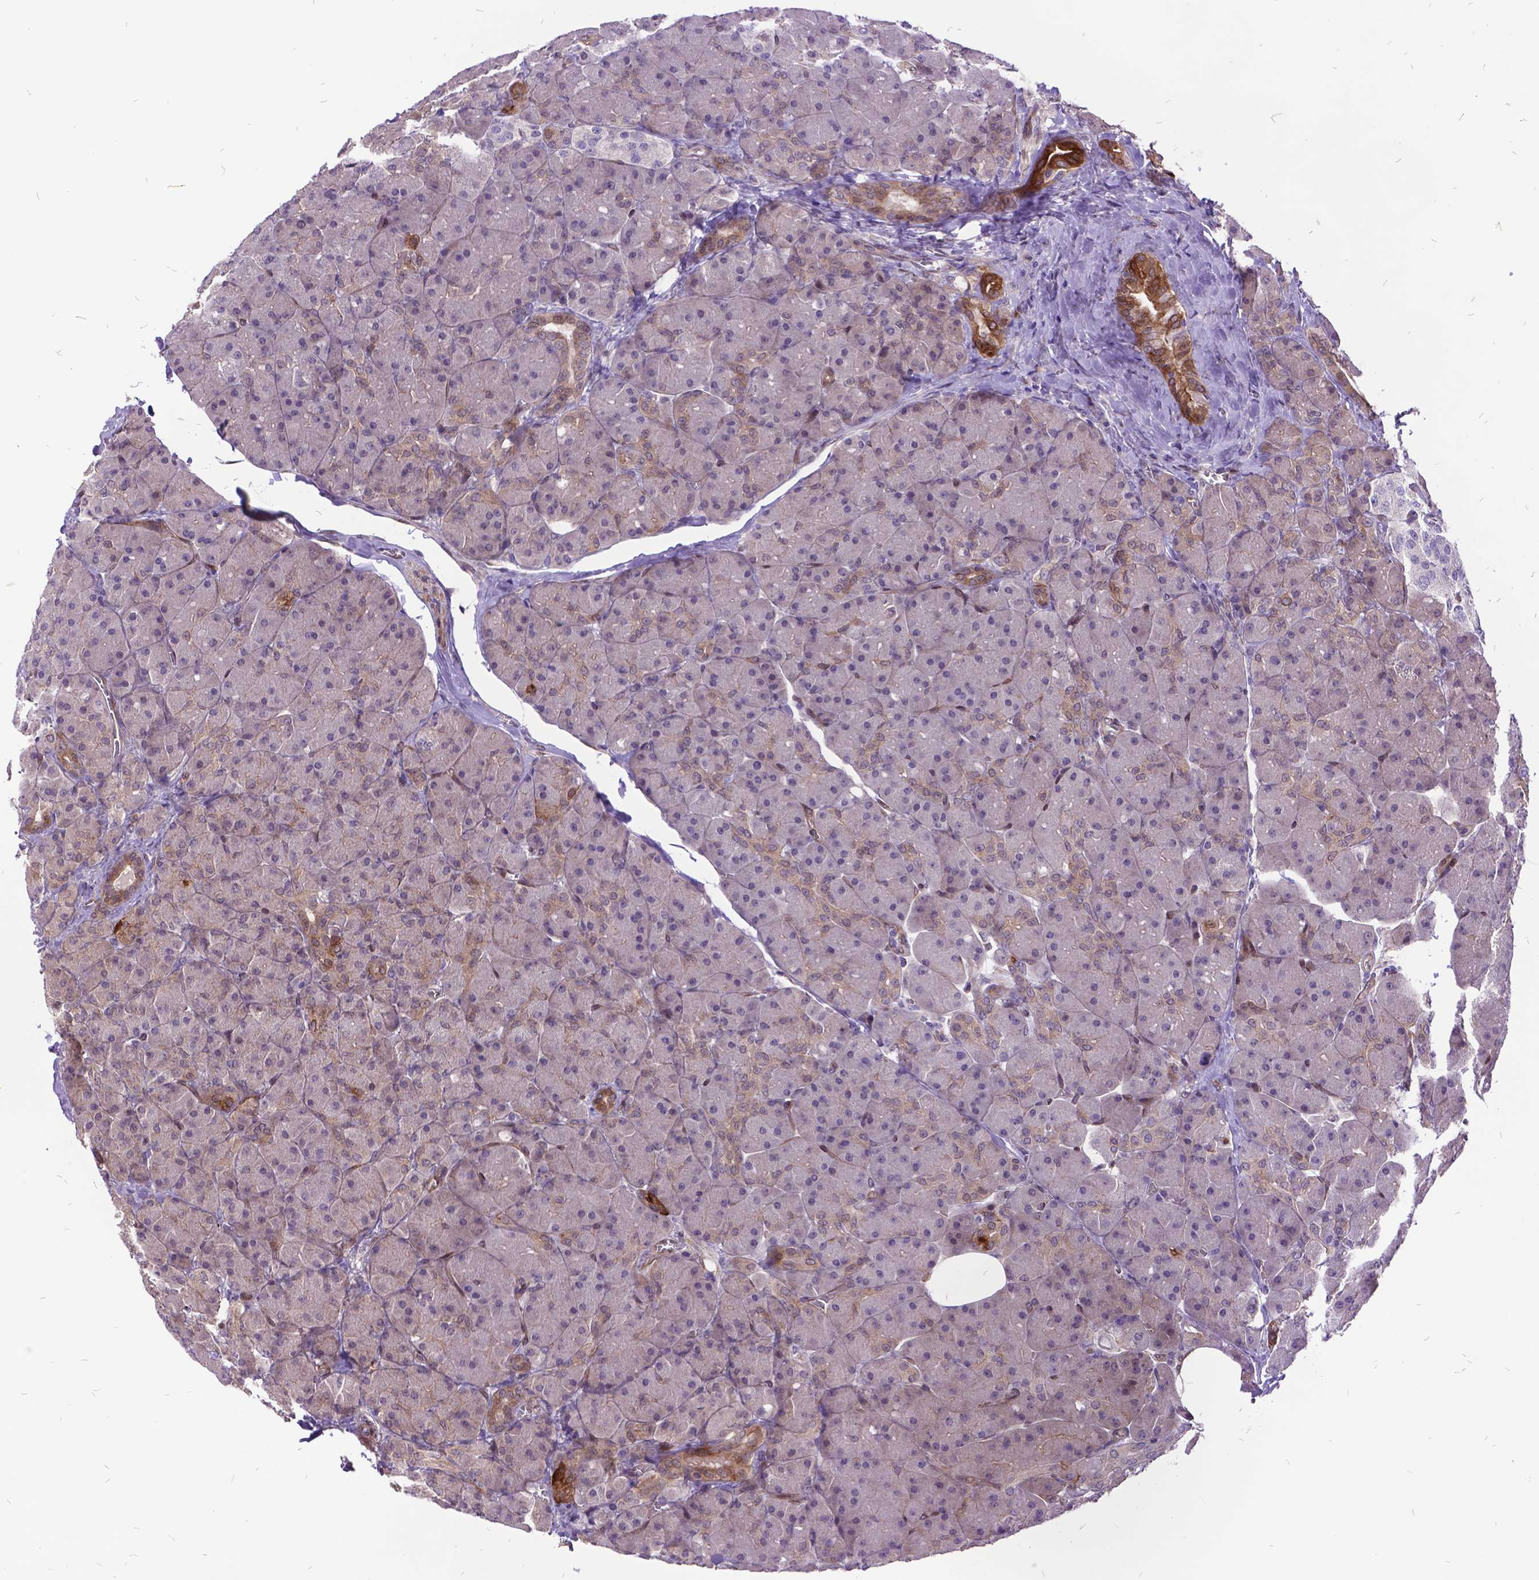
{"staining": {"intensity": "moderate", "quantity": "<25%", "location": "cytoplasmic/membranous"}, "tissue": "pancreas", "cell_type": "Exocrine glandular cells", "image_type": "normal", "snomed": [{"axis": "morphology", "description": "Normal tissue, NOS"}, {"axis": "topography", "description": "Pancreas"}], "caption": "This is an image of immunohistochemistry (IHC) staining of benign pancreas, which shows moderate positivity in the cytoplasmic/membranous of exocrine glandular cells.", "gene": "GRB7", "patient": {"sex": "male", "age": 55}}